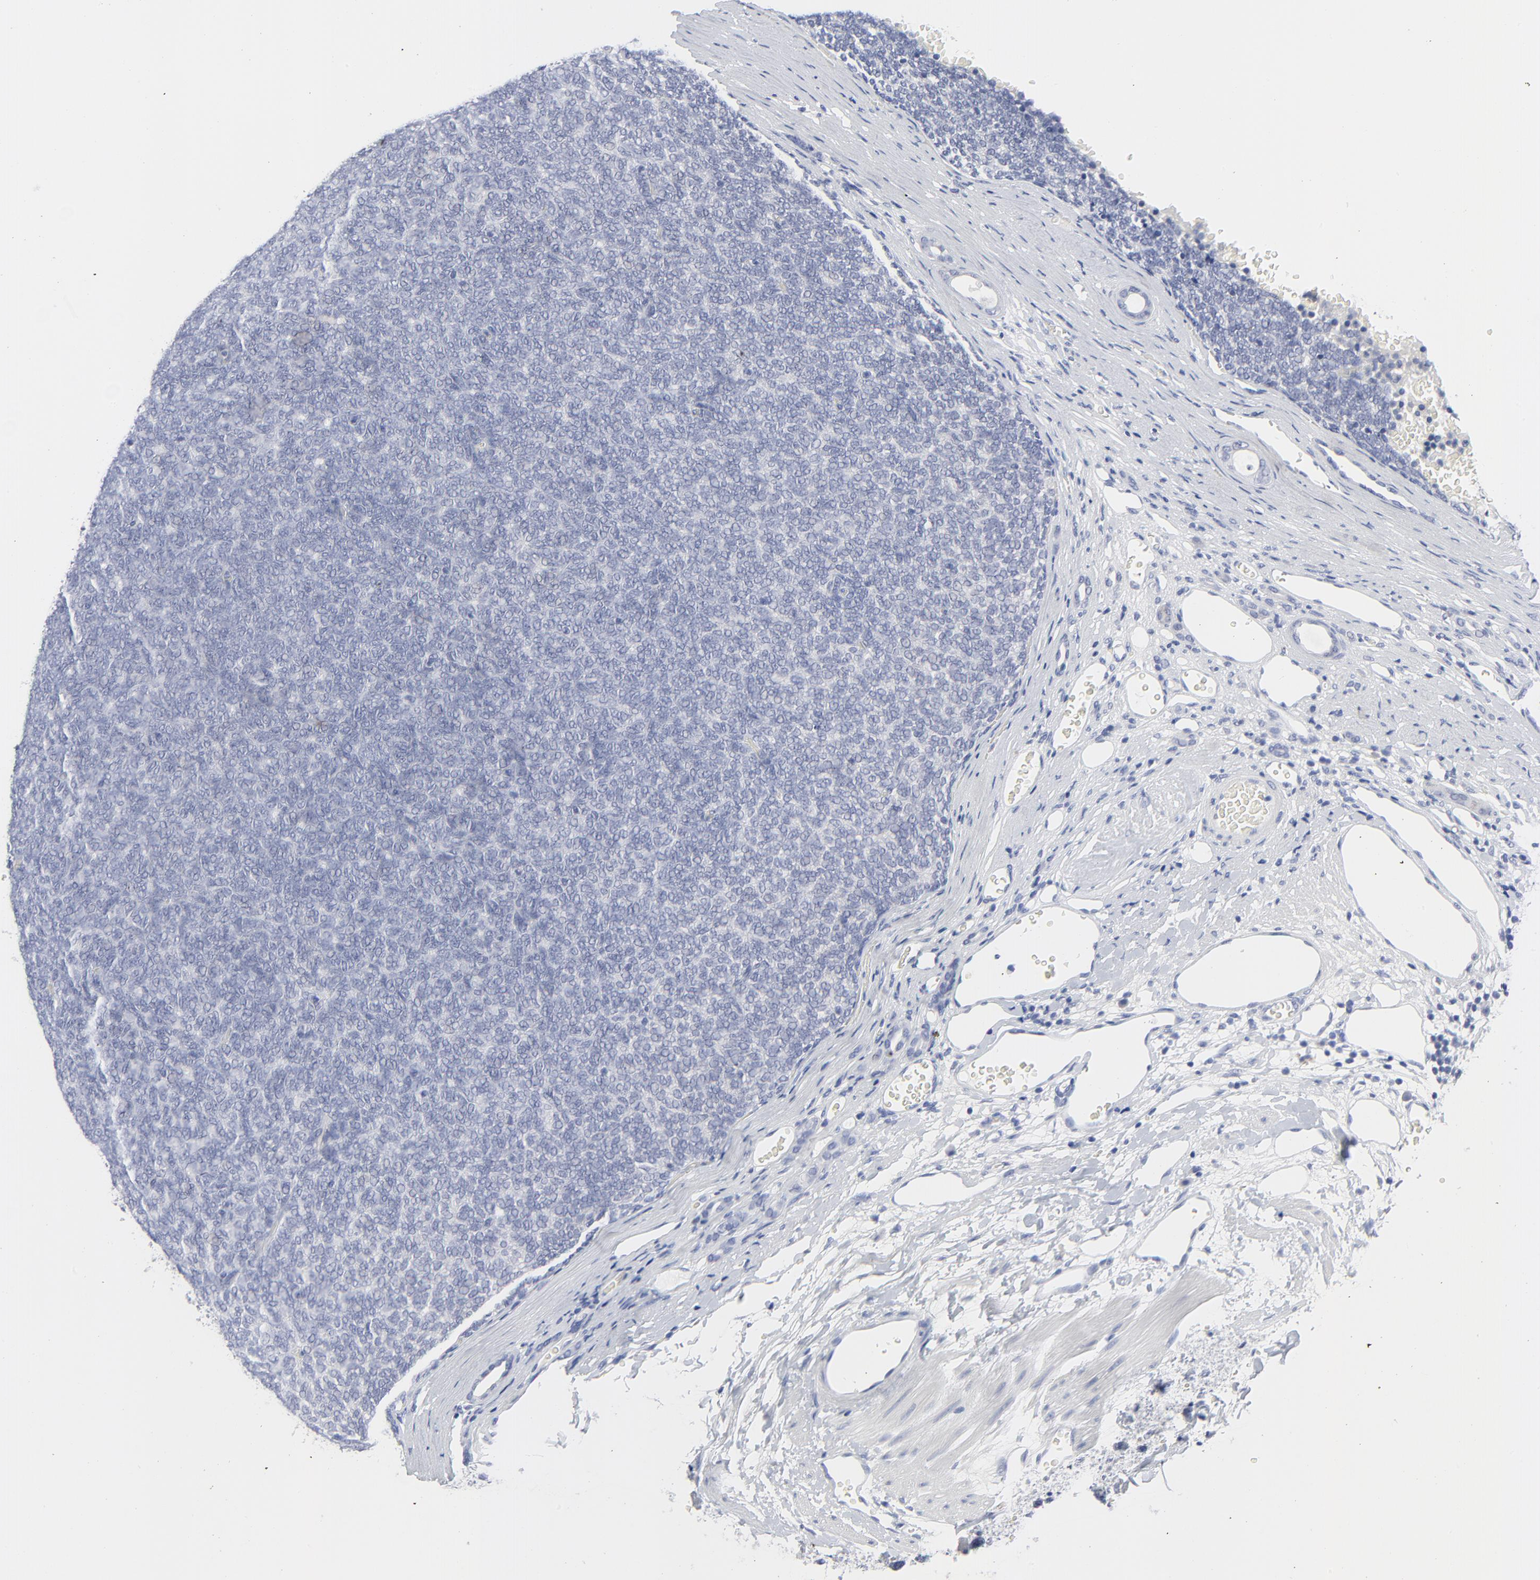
{"staining": {"intensity": "negative", "quantity": "none", "location": "none"}, "tissue": "renal cancer", "cell_type": "Tumor cells", "image_type": "cancer", "snomed": [{"axis": "morphology", "description": "Neoplasm, malignant, NOS"}, {"axis": "topography", "description": "Kidney"}], "caption": "Immunohistochemistry image of renal cancer stained for a protein (brown), which shows no expression in tumor cells.", "gene": "CLEC4G", "patient": {"sex": "male", "age": 28}}